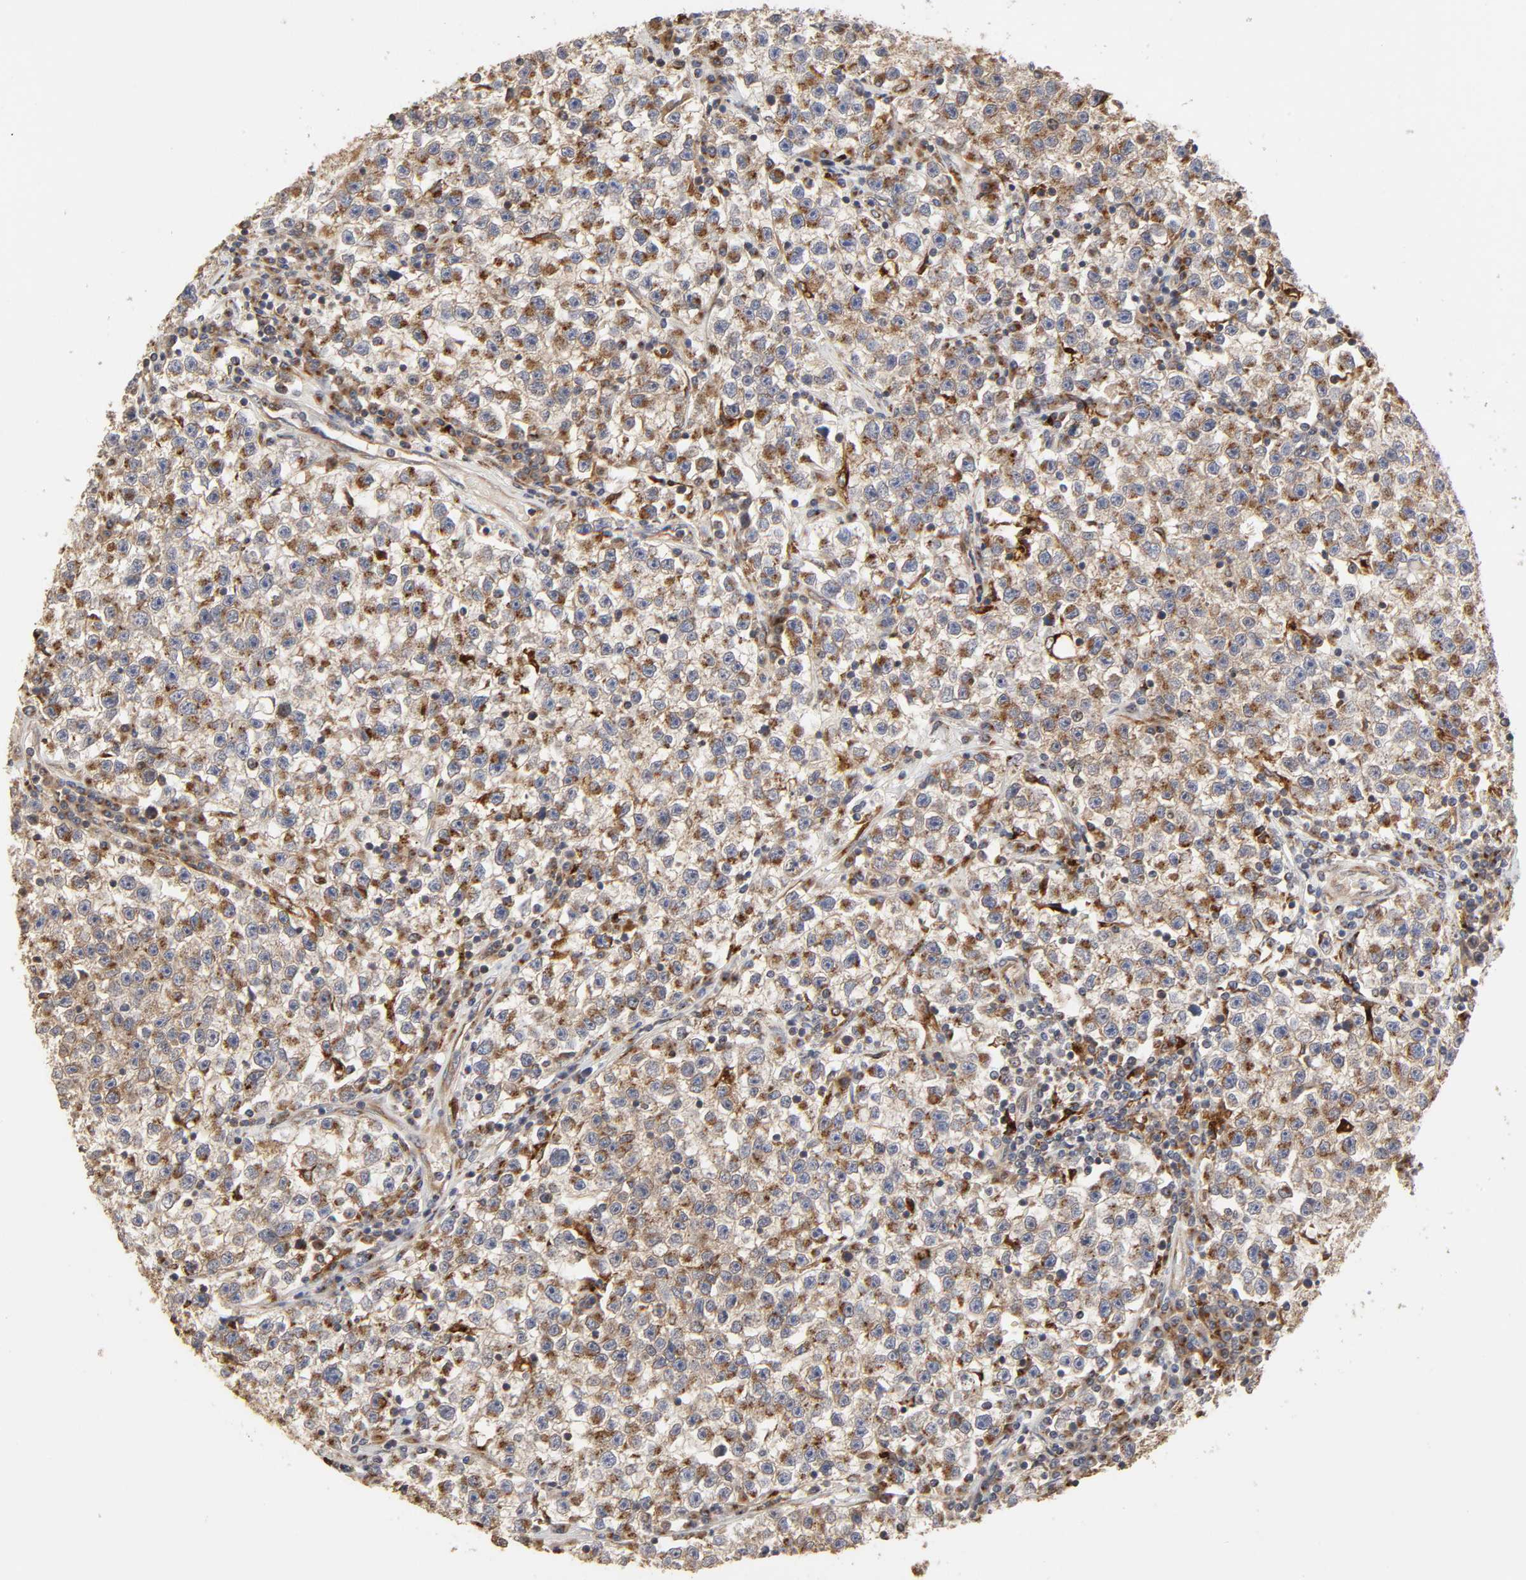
{"staining": {"intensity": "moderate", "quantity": ">75%", "location": "cytoplasmic/membranous"}, "tissue": "testis cancer", "cell_type": "Tumor cells", "image_type": "cancer", "snomed": [{"axis": "morphology", "description": "Seminoma, NOS"}, {"axis": "topography", "description": "Testis"}], "caption": "Immunohistochemical staining of human testis cancer shows medium levels of moderate cytoplasmic/membranous protein staining in approximately >75% of tumor cells. The protein is stained brown, and the nuclei are stained in blue (DAB (3,3'-diaminobenzidine) IHC with brightfield microscopy, high magnification).", "gene": "GNPTG", "patient": {"sex": "male", "age": 22}}